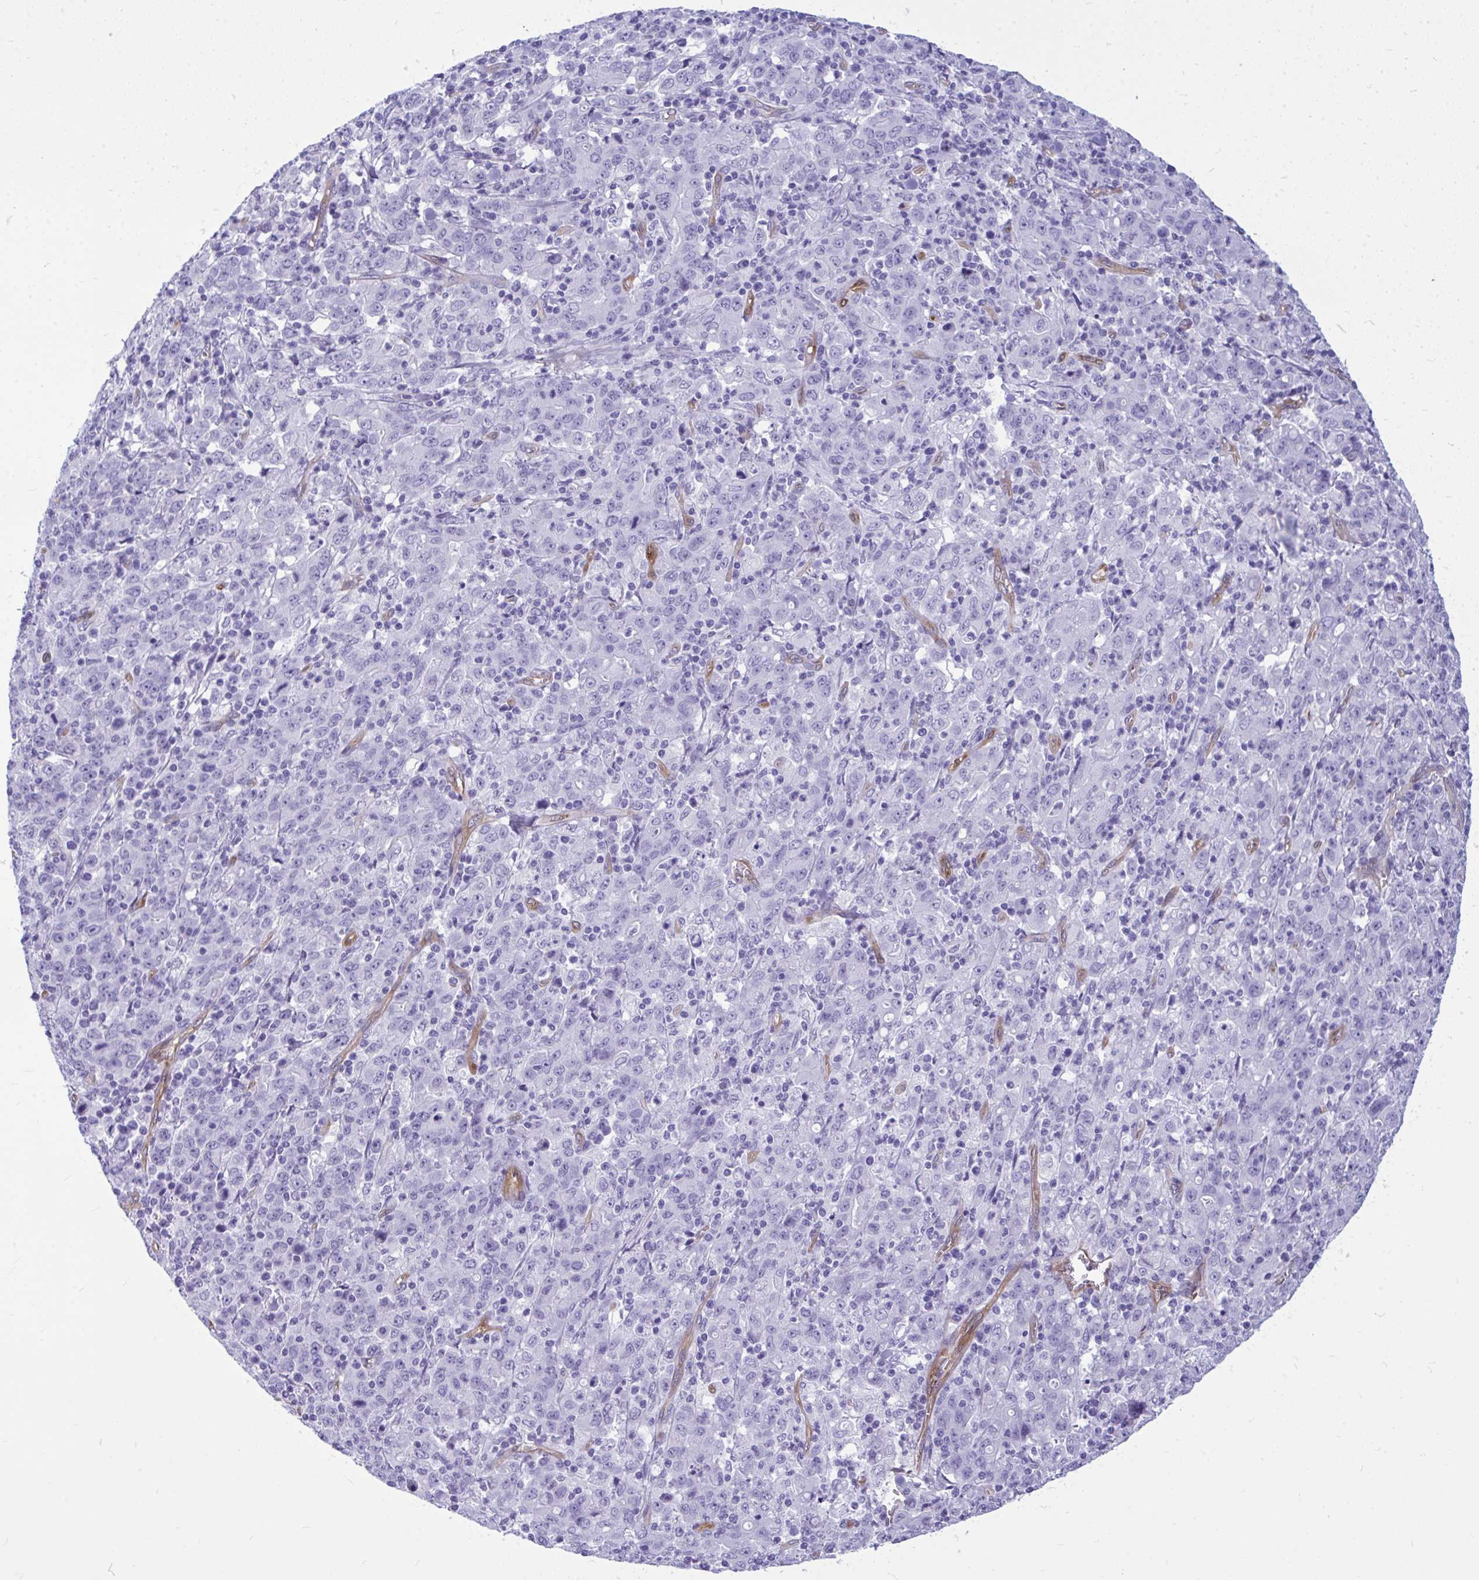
{"staining": {"intensity": "negative", "quantity": "none", "location": "none"}, "tissue": "stomach cancer", "cell_type": "Tumor cells", "image_type": "cancer", "snomed": [{"axis": "morphology", "description": "Adenocarcinoma, NOS"}, {"axis": "topography", "description": "Stomach, upper"}], "caption": "This is an immunohistochemistry (IHC) histopathology image of stomach cancer (adenocarcinoma). There is no expression in tumor cells.", "gene": "LIMS2", "patient": {"sex": "male", "age": 69}}